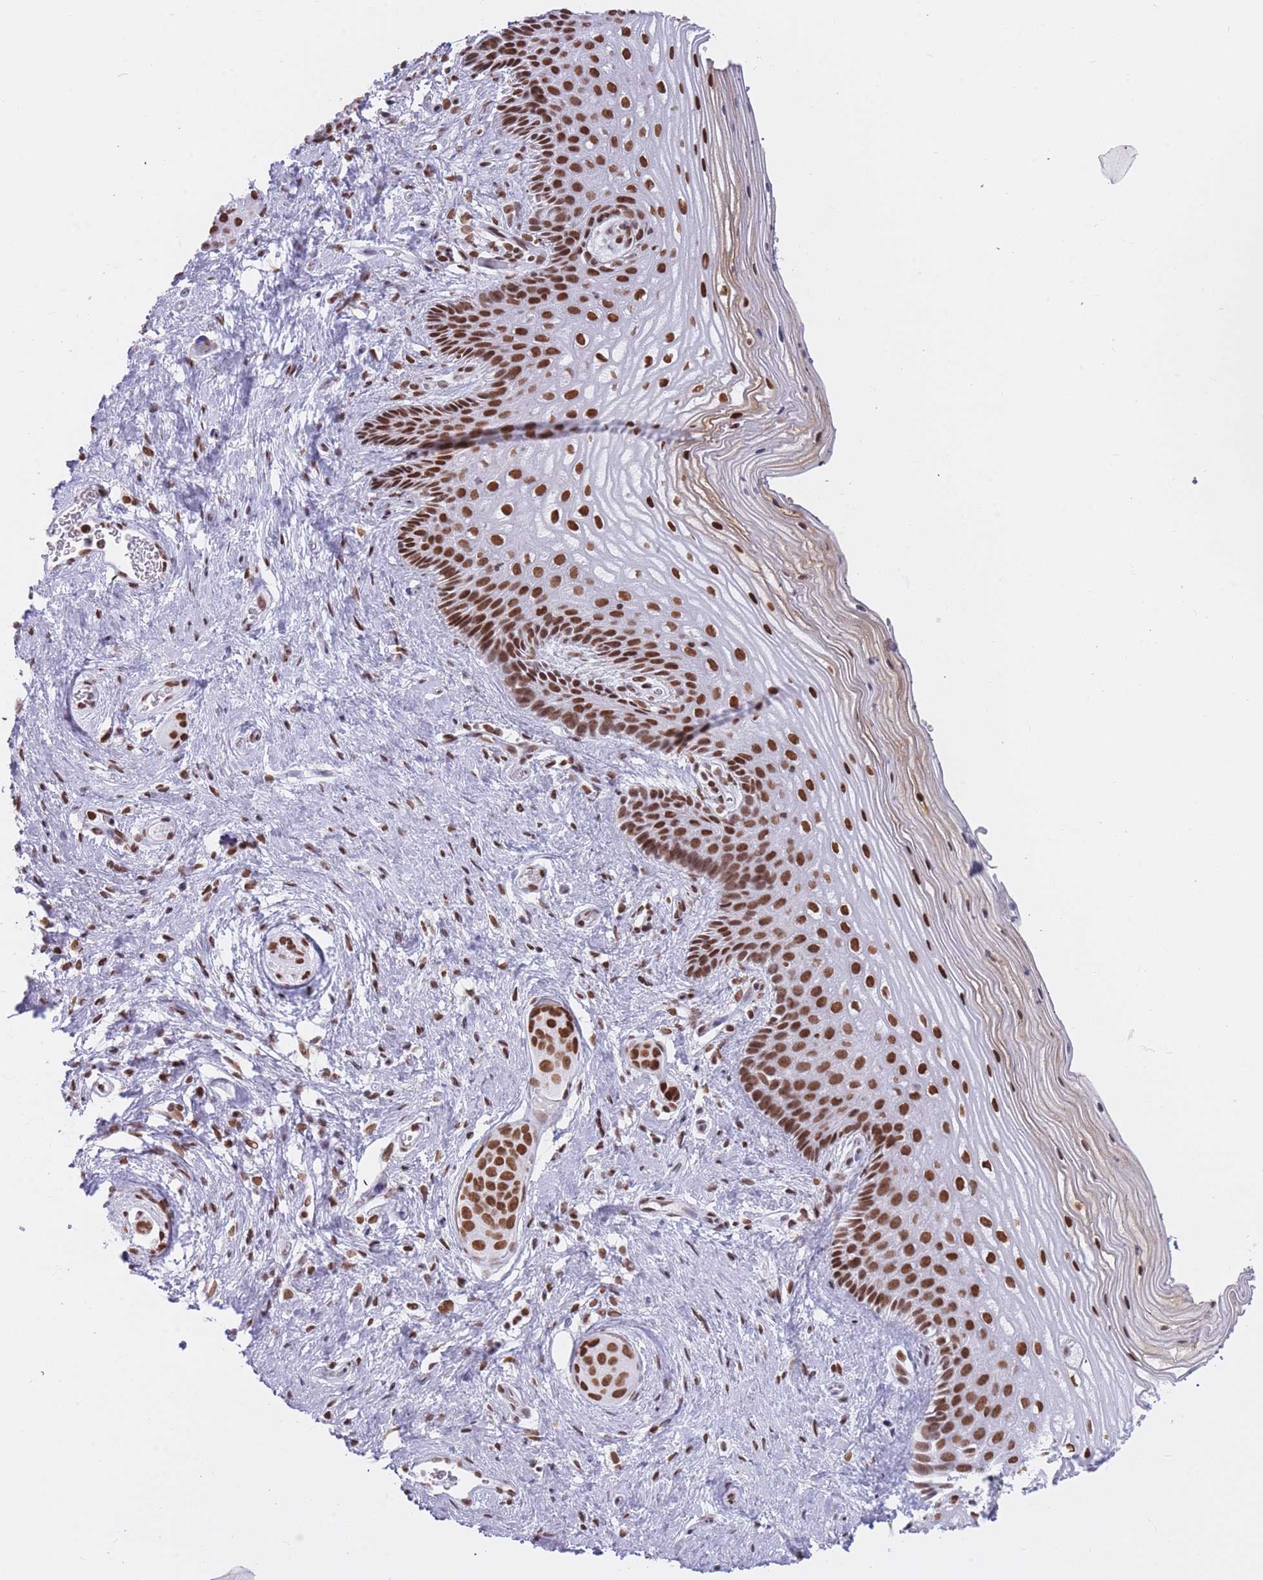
{"staining": {"intensity": "strong", "quantity": ">75%", "location": "nuclear"}, "tissue": "vagina", "cell_type": "Squamous epithelial cells", "image_type": "normal", "snomed": [{"axis": "morphology", "description": "Normal tissue, NOS"}, {"axis": "topography", "description": "Vagina"}], "caption": "Human vagina stained for a protein (brown) shows strong nuclear positive positivity in approximately >75% of squamous epithelial cells.", "gene": "HNRNPUL1", "patient": {"sex": "female", "age": 47}}